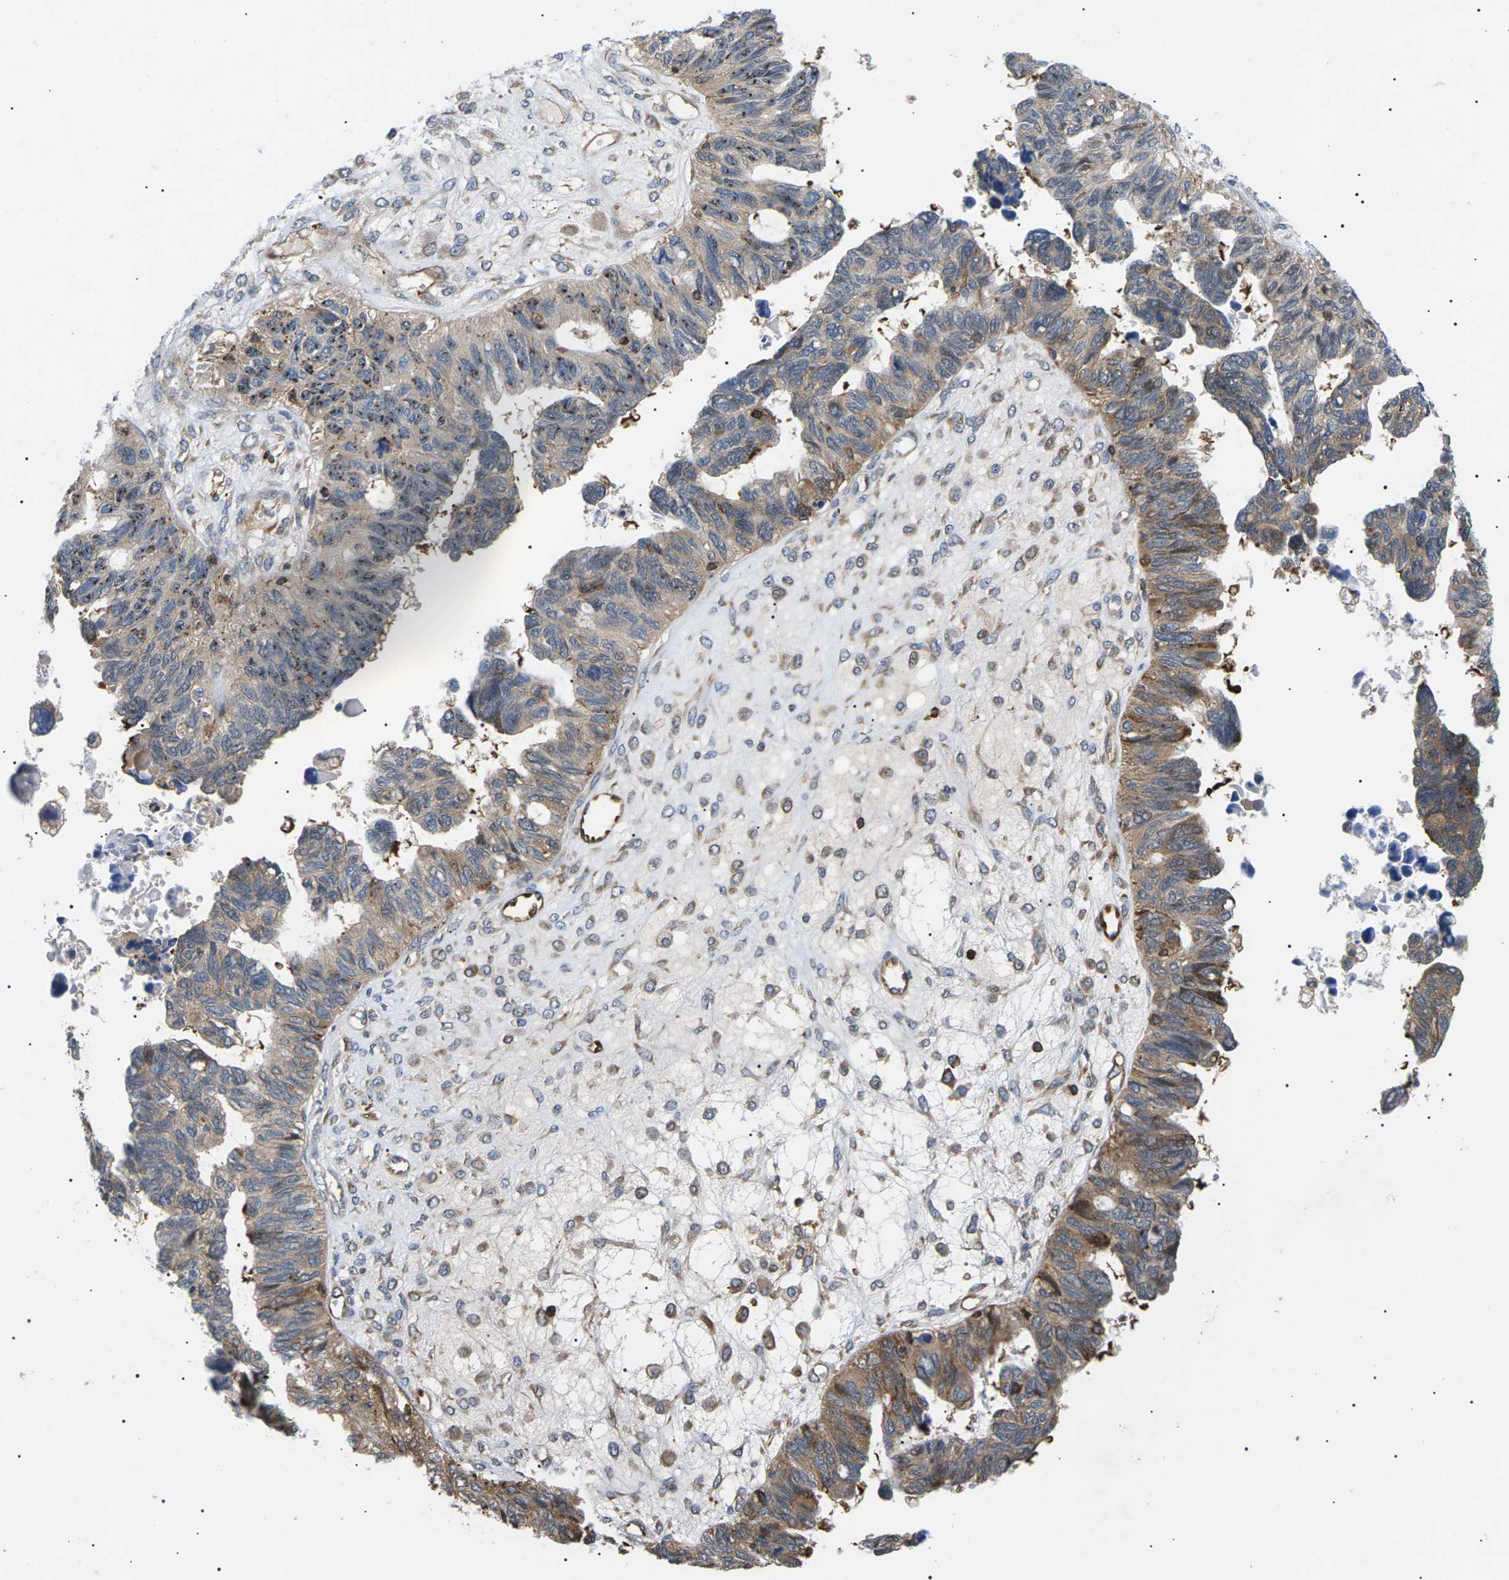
{"staining": {"intensity": "moderate", "quantity": ">75%", "location": "cytoplasmic/membranous"}, "tissue": "ovarian cancer", "cell_type": "Tumor cells", "image_type": "cancer", "snomed": [{"axis": "morphology", "description": "Cystadenocarcinoma, serous, NOS"}, {"axis": "topography", "description": "Ovary"}], "caption": "This micrograph demonstrates ovarian cancer (serous cystadenocarcinoma) stained with immunohistochemistry to label a protein in brown. The cytoplasmic/membranous of tumor cells show moderate positivity for the protein. Nuclei are counter-stained blue.", "gene": "TMTC4", "patient": {"sex": "female", "age": 79}}